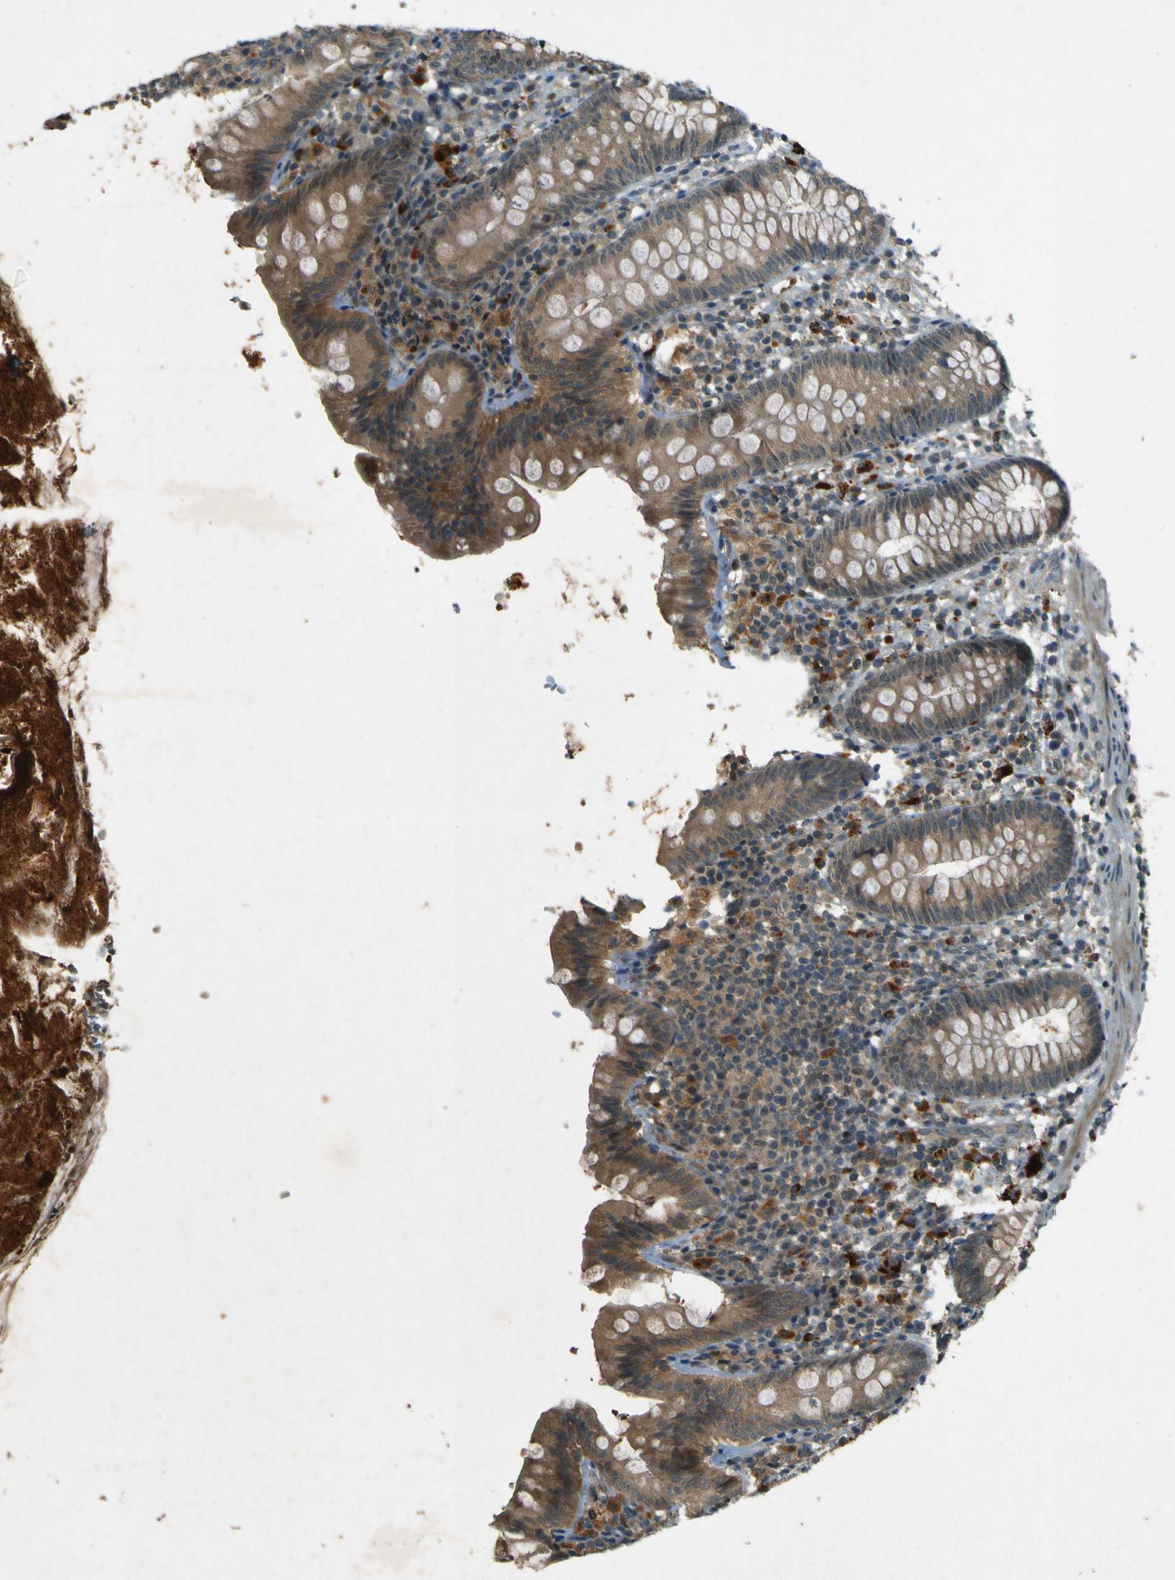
{"staining": {"intensity": "moderate", "quantity": ">75%", "location": "cytoplasmic/membranous"}, "tissue": "appendix", "cell_type": "Glandular cells", "image_type": "normal", "snomed": [{"axis": "morphology", "description": "Normal tissue, NOS"}, {"axis": "topography", "description": "Appendix"}], "caption": "Unremarkable appendix shows moderate cytoplasmic/membranous expression in approximately >75% of glandular cells, visualized by immunohistochemistry.", "gene": "MPDZ", "patient": {"sex": "male", "age": 52}}